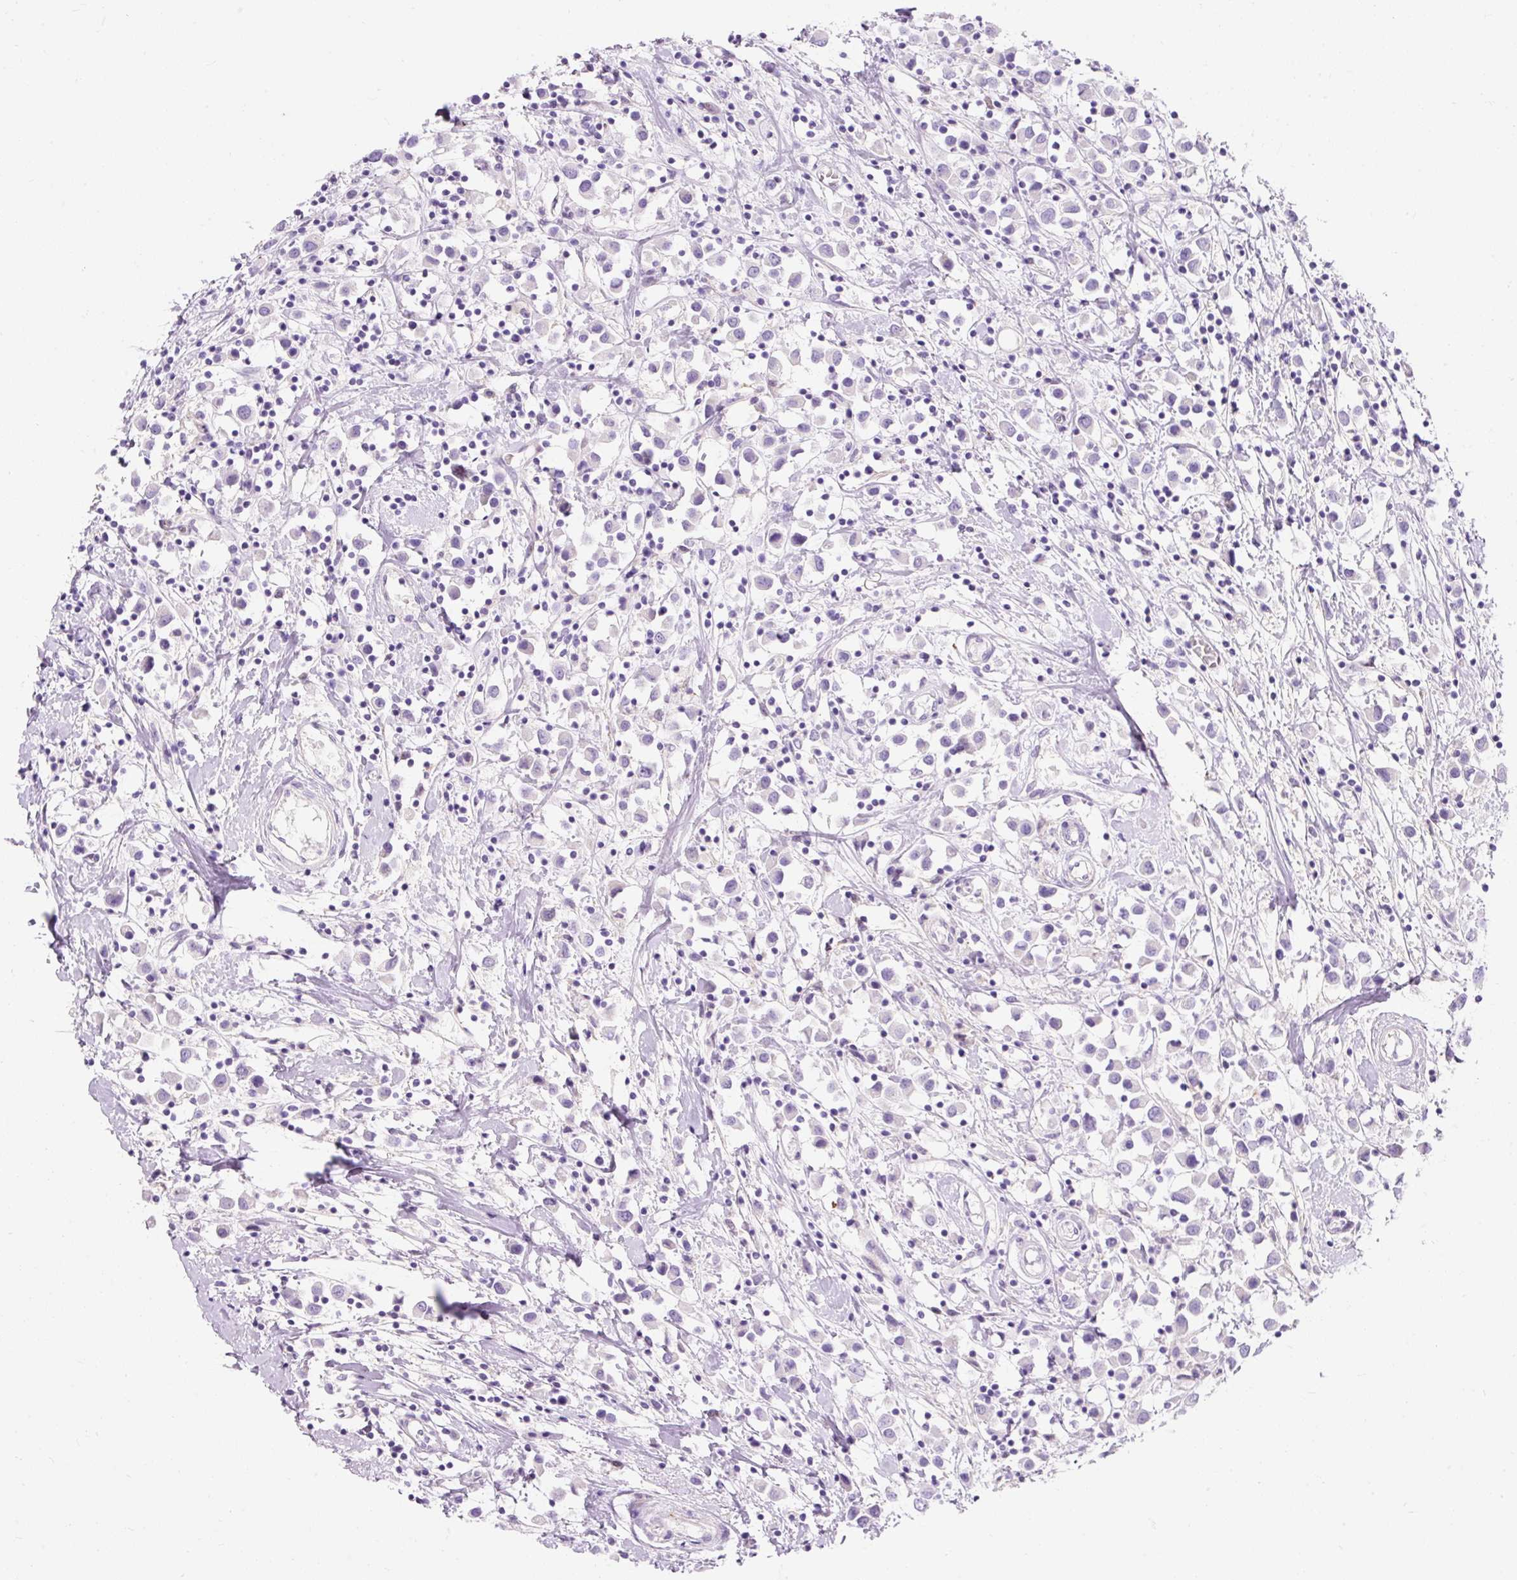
{"staining": {"intensity": "negative", "quantity": "none", "location": "none"}, "tissue": "breast cancer", "cell_type": "Tumor cells", "image_type": "cancer", "snomed": [{"axis": "morphology", "description": "Duct carcinoma"}, {"axis": "topography", "description": "Breast"}], "caption": "High magnification brightfield microscopy of breast cancer (intraductal carcinoma) stained with DAB (3,3'-diaminobenzidine) (brown) and counterstained with hematoxylin (blue): tumor cells show no significant expression. (Brightfield microscopy of DAB IHC at high magnification).", "gene": "CLDN25", "patient": {"sex": "female", "age": 61}}